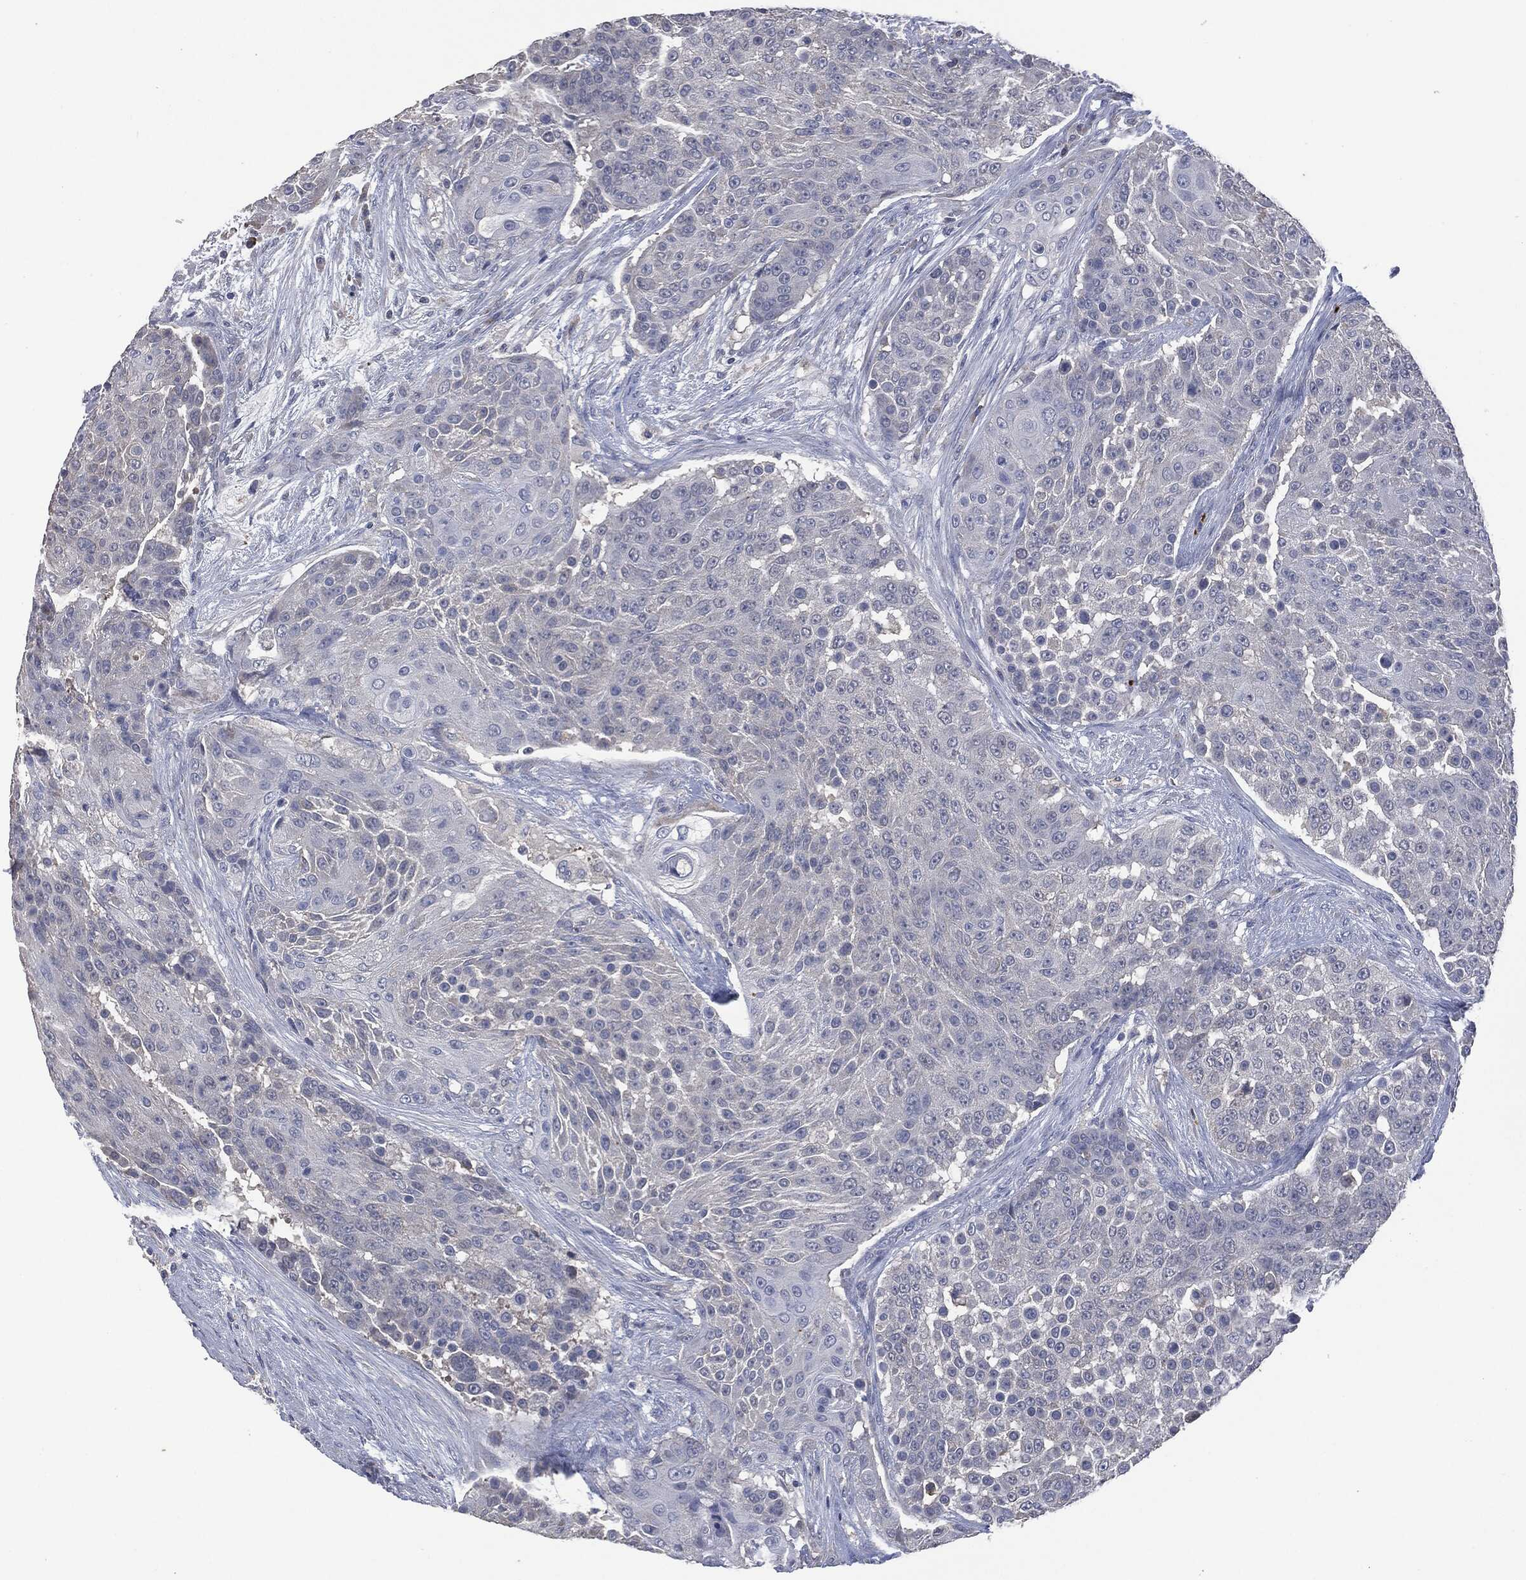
{"staining": {"intensity": "negative", "quantity": "none", "location": "none"}, "tissue": "urothelial cancer", "cell_type": "Tumor cells", "image_type": "cancer", "snomed": [{"axis": "morphology", "description": "Urothelial carcinoma, High grade"}, {"axis": "topography", "description": "Urinary bladder"}], "caption": "Tumor cells show no significant expression in urothelial carcinoma (high-grade).", "gene": "CD33", "patient": {"sex": "female", "age": 63}}